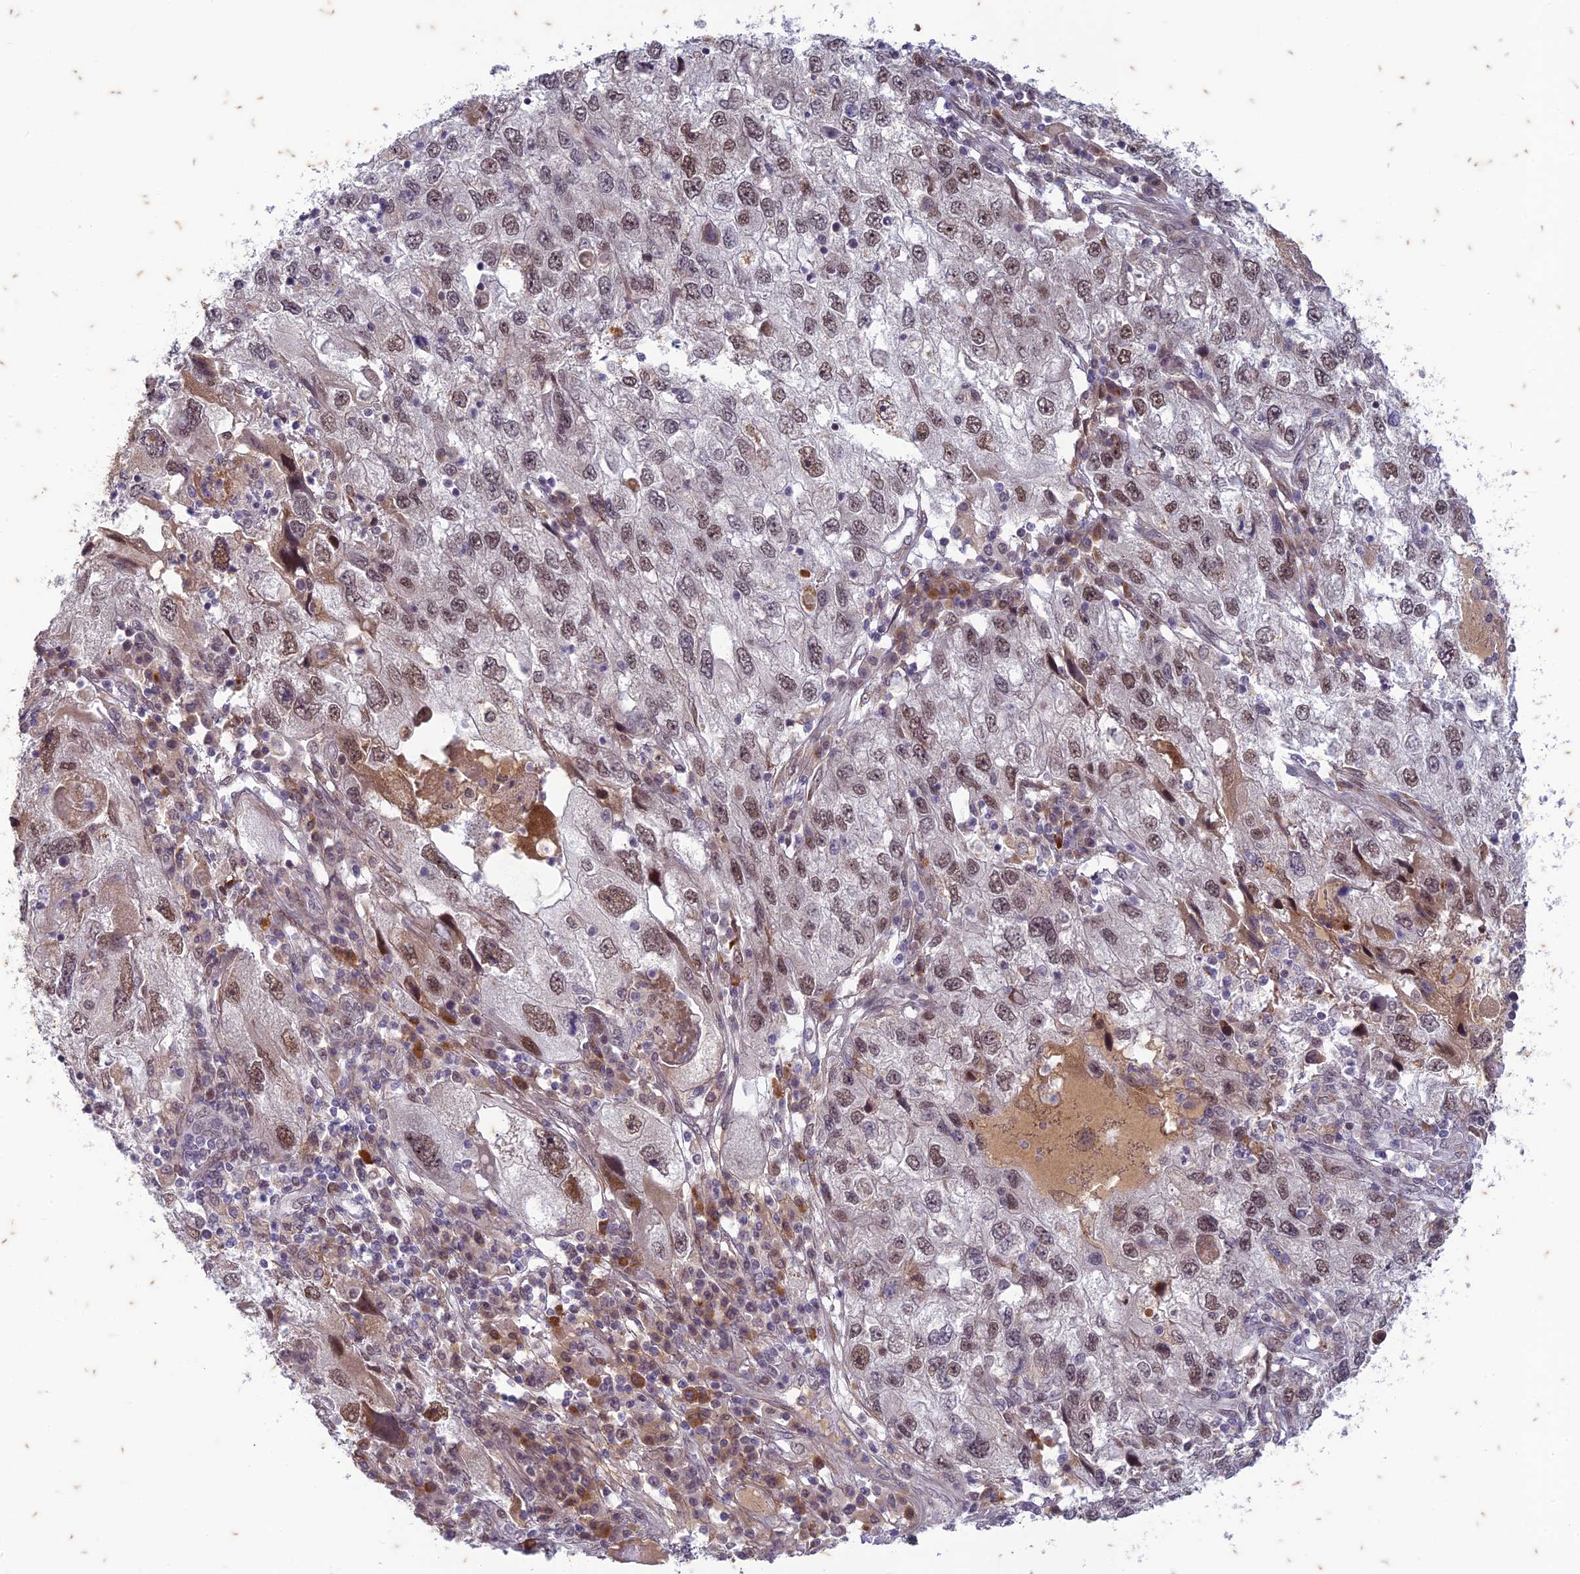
{"staining": {"intensity": "weak", "quantity": ">75%", "location": "nuclear"}, "tissue": "endometrial cancer", "cell_type": "Tumor cells", "image_type": "cancer", "snomed": [{"axis": "morphology", "description": "Adenocarcinoma, NOS"}, {"axis": "topography", "description": "Endometrium"}], "caption": "Immunohistochemical staining of human endometrial cancer exhibits low levels of weak nuclear protein expression in about >75% of tumor cells.", "gene": "PABPN1L", "patient": {"sex": "female", "age": 49}}